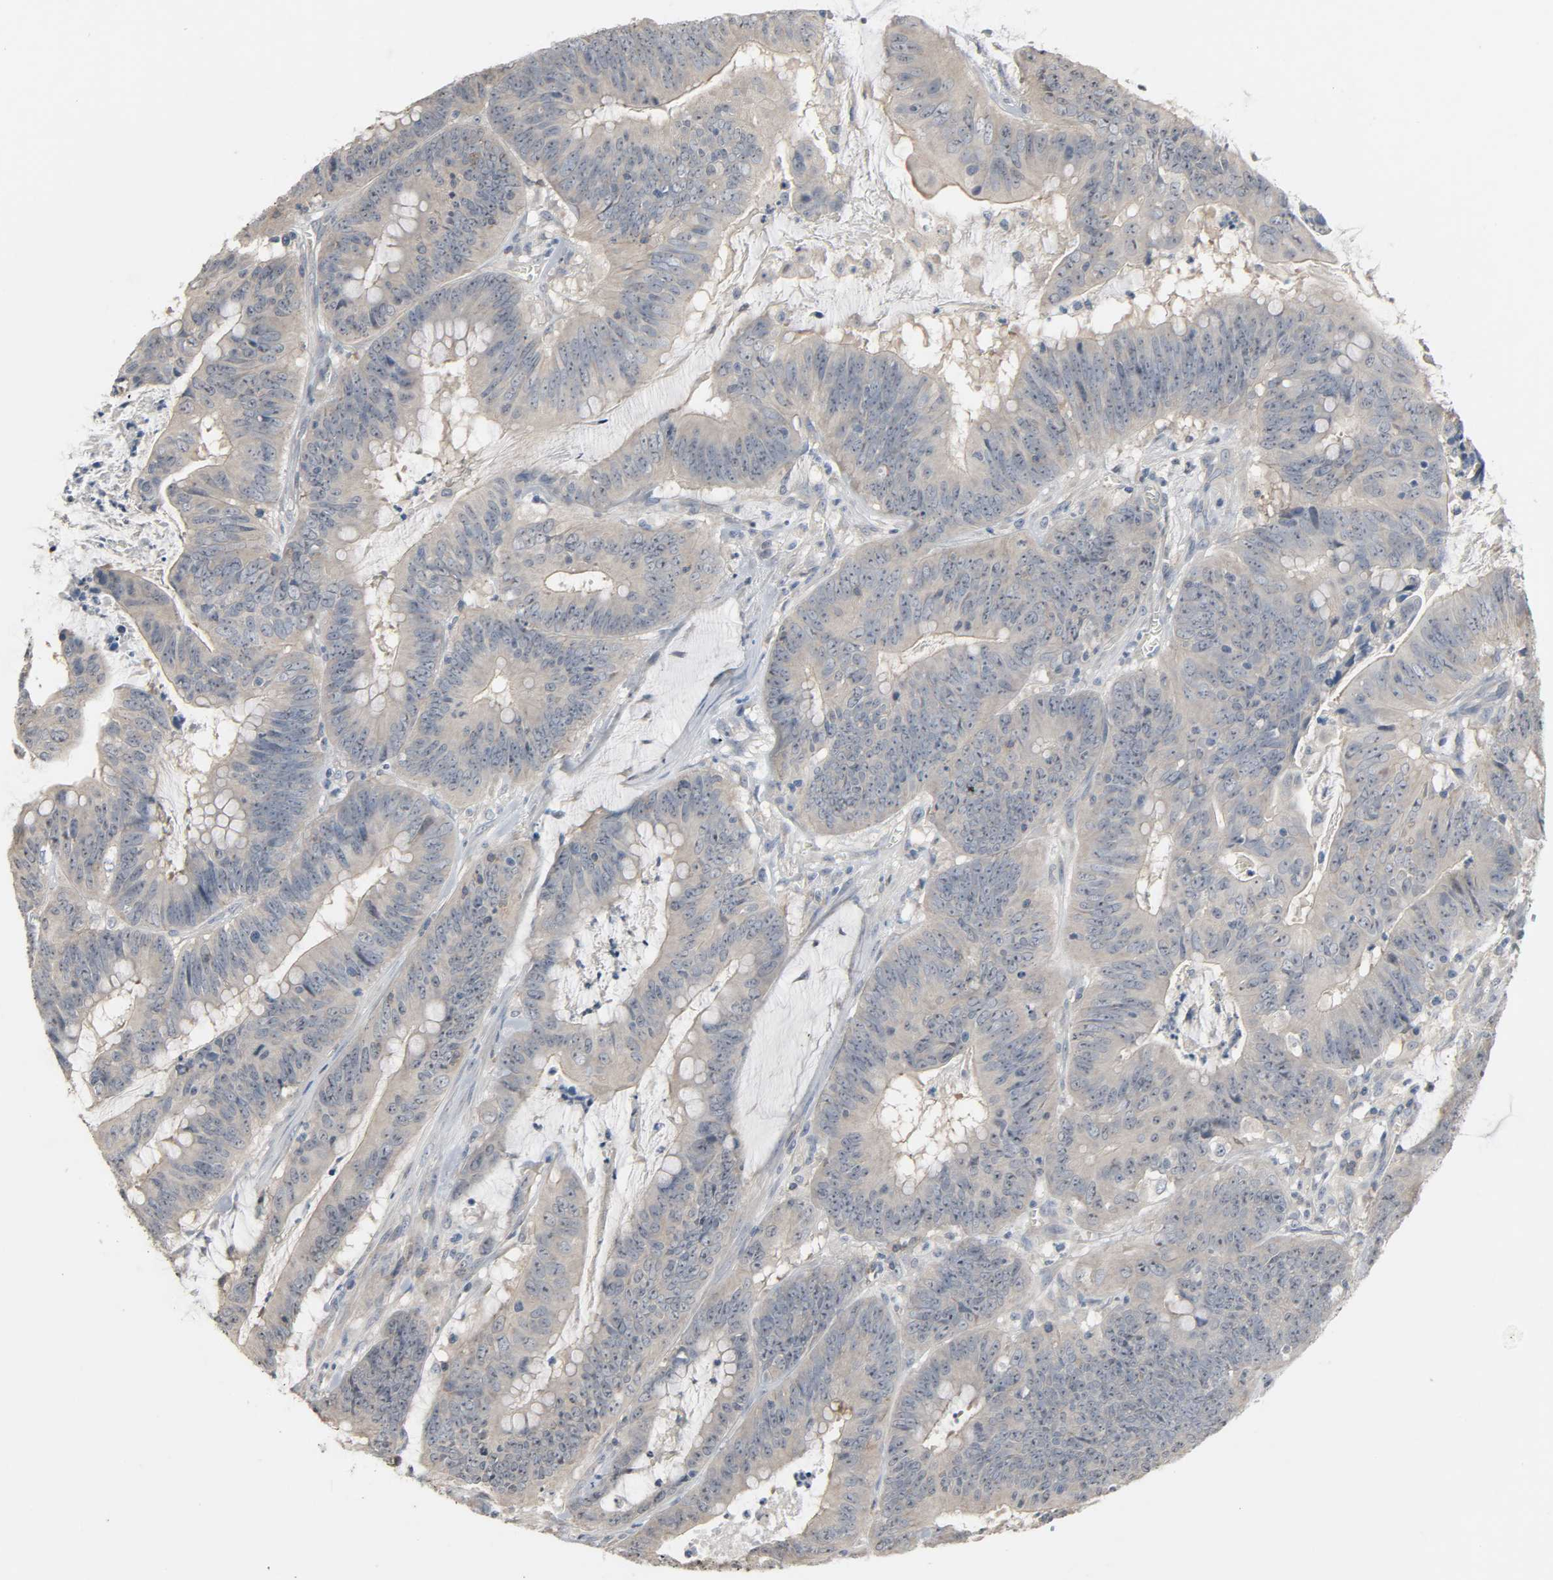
{"staining": {"intensity": "weak", "quantity": ">75%", "location": "cytoplasmic/membranous"}, "tissue": "colorectal cancer", "cell_type": "Tumor cells", "image_type": "cancer", "snomed": [{"axis": "morphology", "description": "Adenocarcinoma, NOS"}, {"axis": "topography", "description": "Colon"}], "caption": "Human colorectal cancer stained with a protein marker shows weak staining in tumor cells.", "gene": "CD4", "patient": {"sex": "male", "age": 45}}